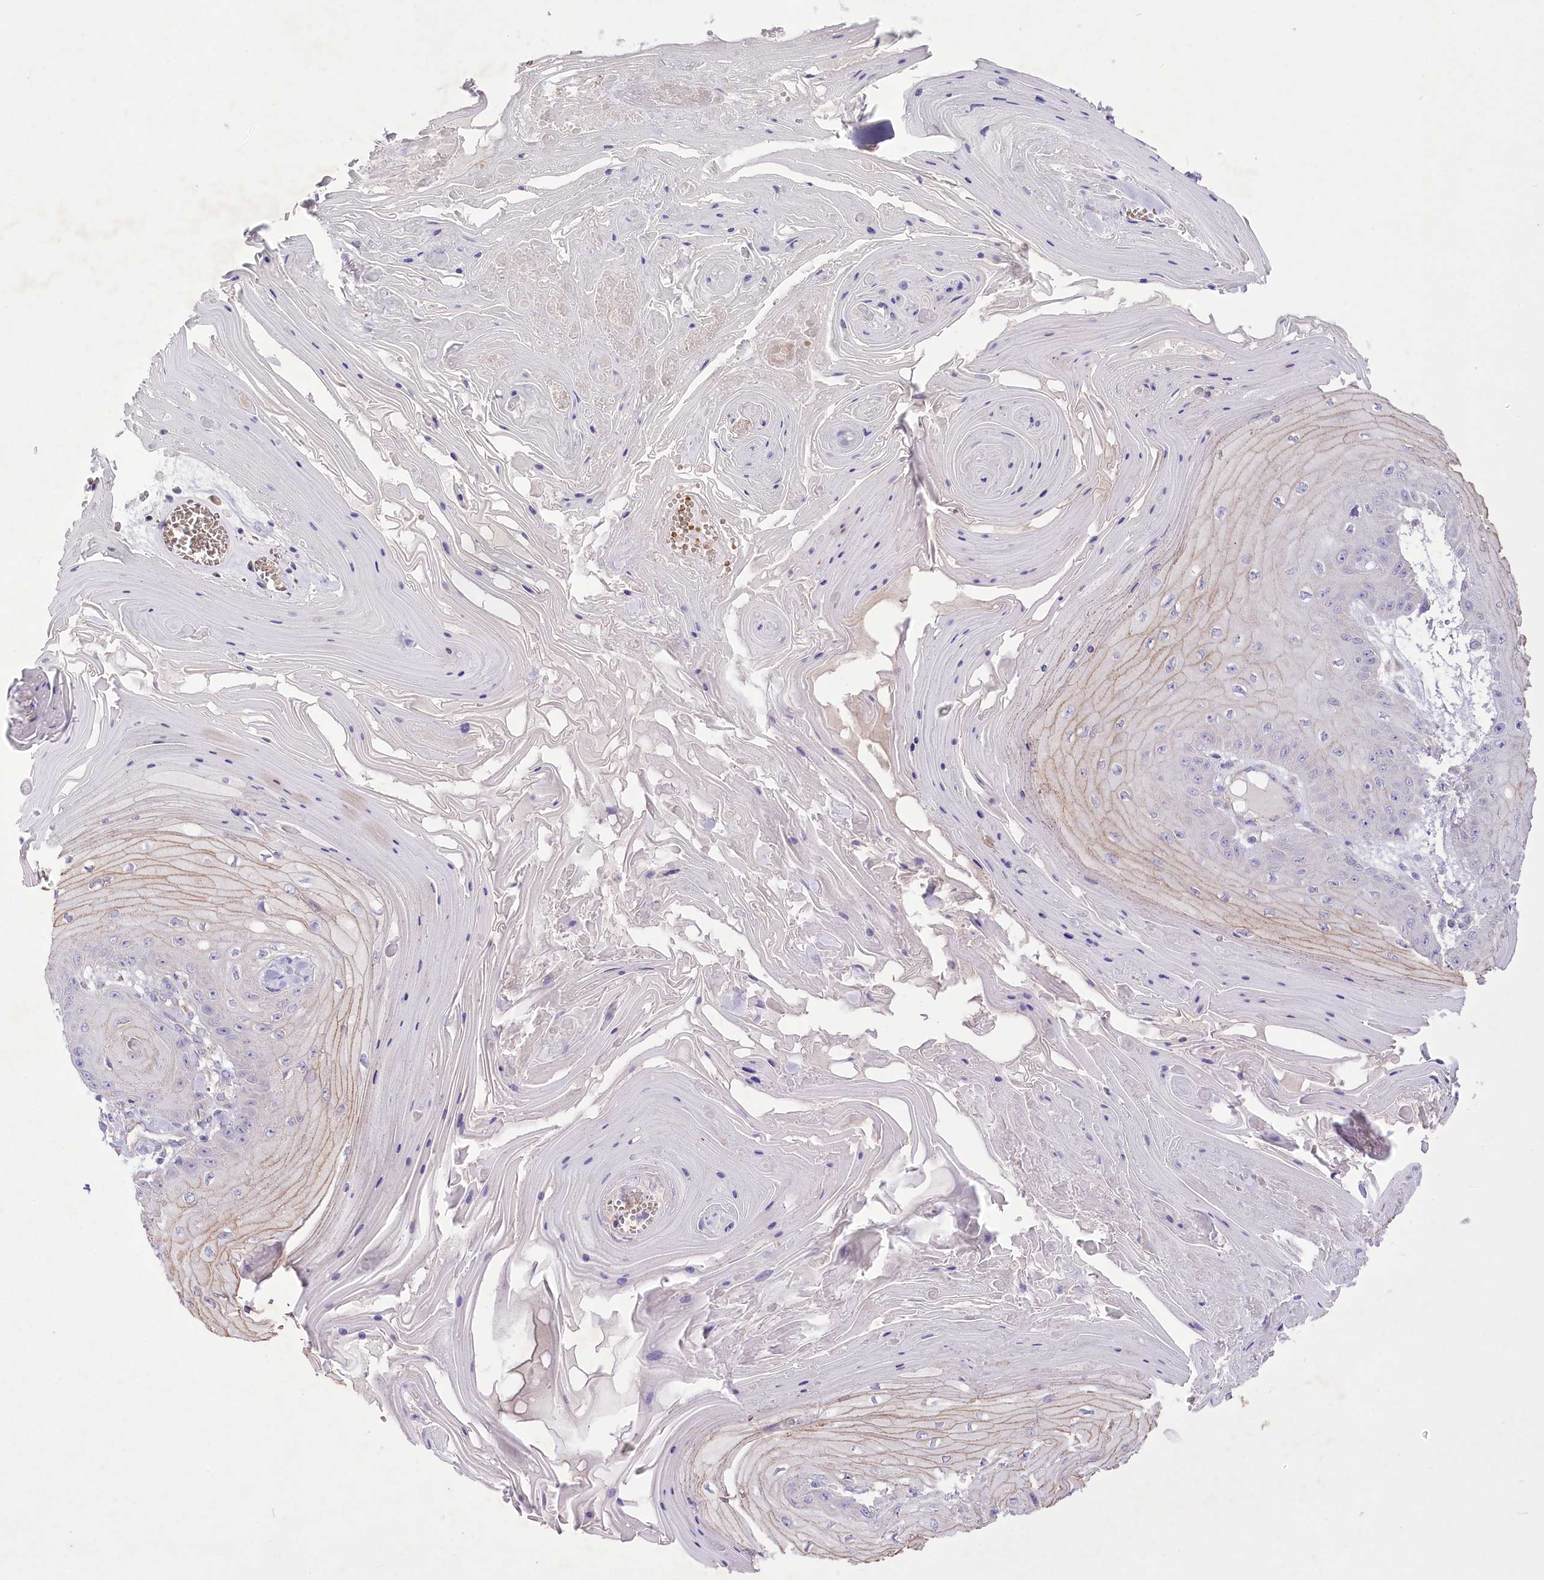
{"staining": {"intensity": "negative", "quantity": "none", "location": "none"}, "tissue": "skin cancer", "cell_type": "Tumor cells", "image_type": "cancer", "snomed": [{"axis": "morphology", "description": "Squamous cell carcinoma, NOS"}, {"axis": "topography", "description": "Skin"}], "caption": "Immunohistochemistry (IHC) of human squamous cell carcinoma (skin) displays no expression in tumor cells.", "gene": "PRSS53", "patient": {"sex": "male", "age": 74}}